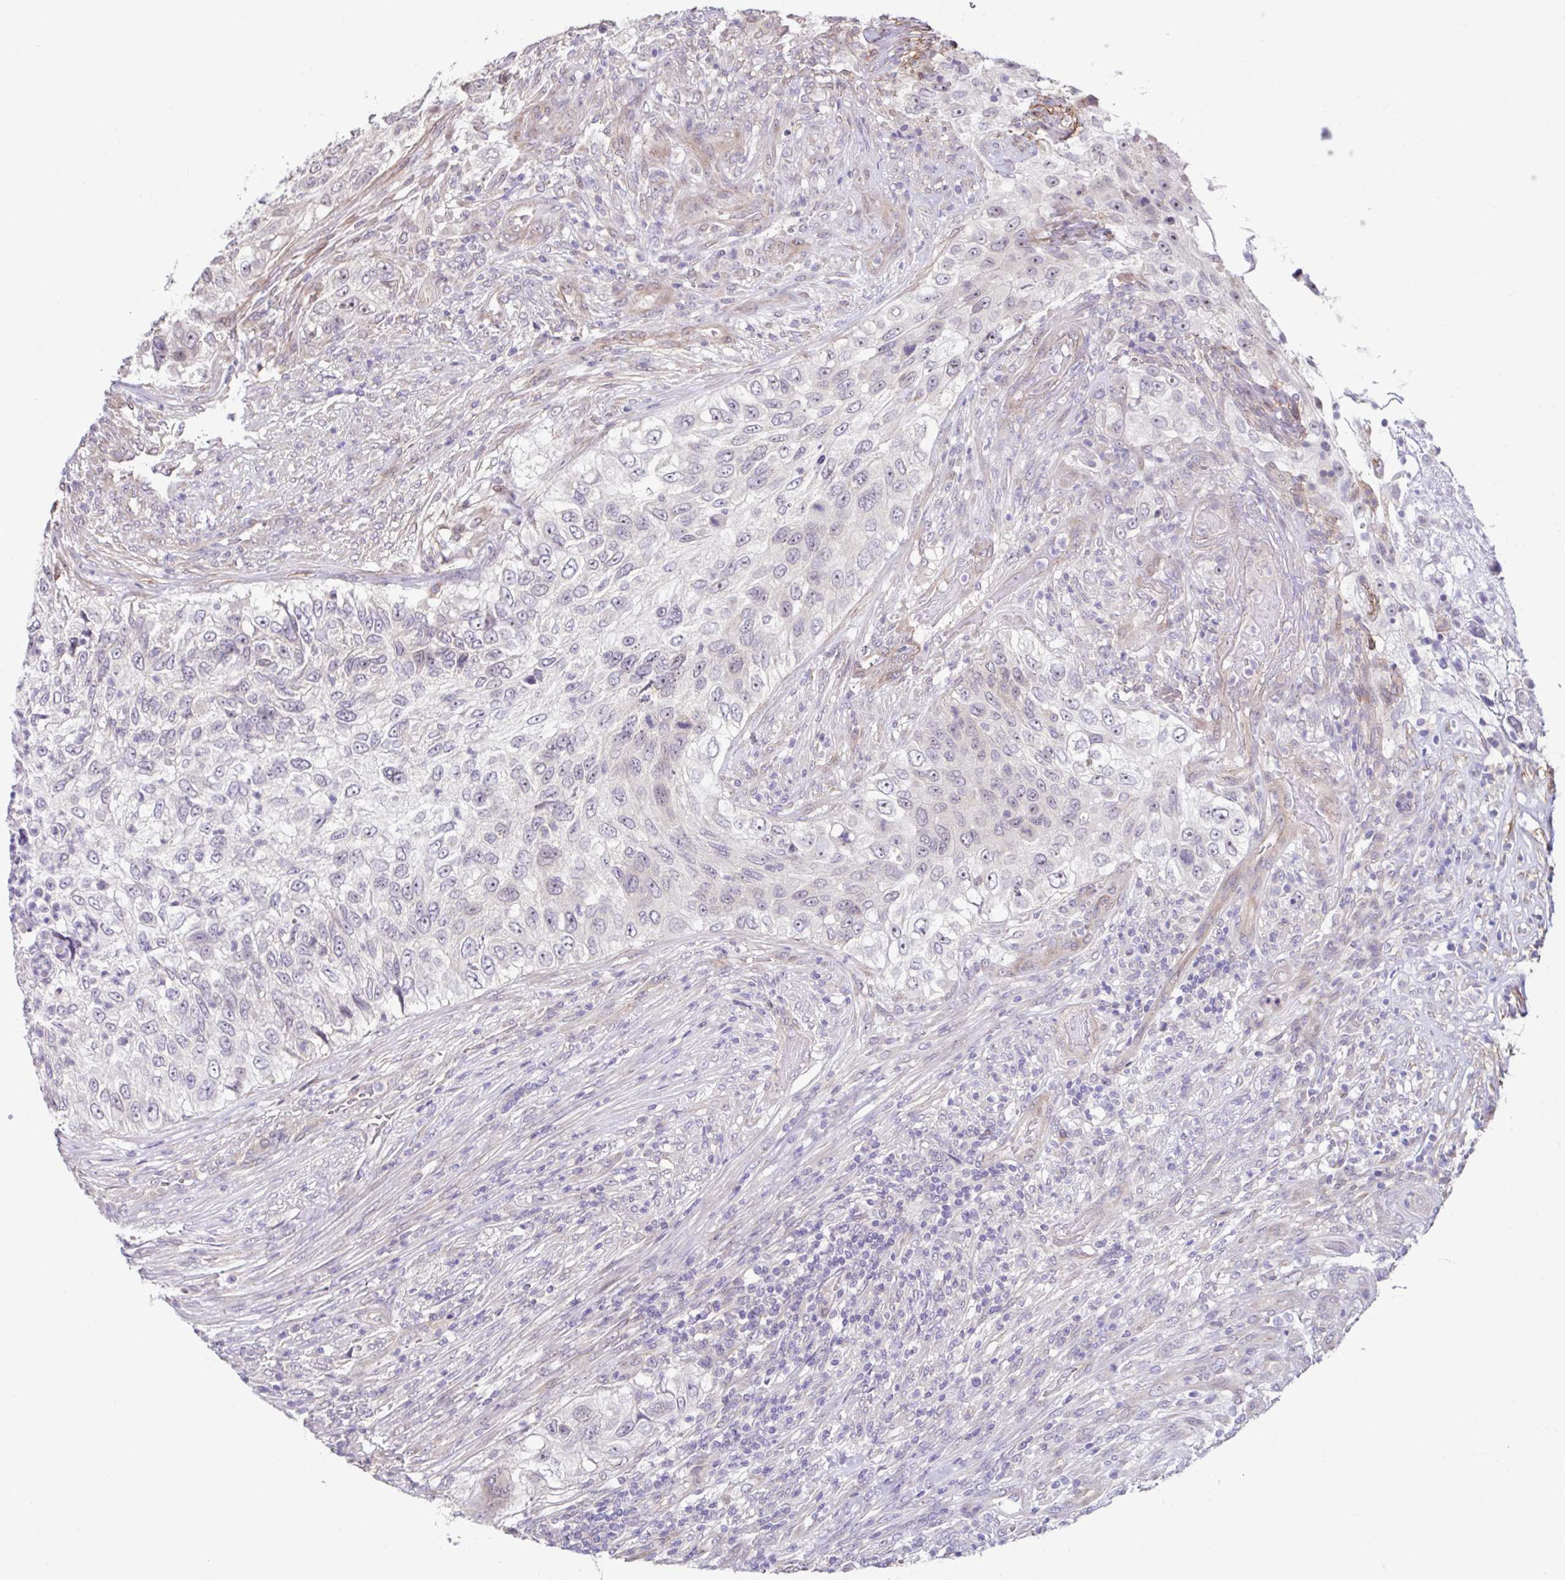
{"staining": {"intensity": "negative", "quantity": "none", "location": "none"}, "tissue": "urothelial cancer", "cell_type": "Tumor cells", "image_type": "cancer", "snomed": [{"axis": "morphology", "description": "Urothelial carcinoma, High grade"}, {"axis": "topography", "description": "Urinary bladder"}], "caption": "Immunohistochemical staining of urothelial cancer exhibits no significant staining in tumor cells.", "gene": "NT5C1B", "patient": {"sex": "female", "age": 60}}